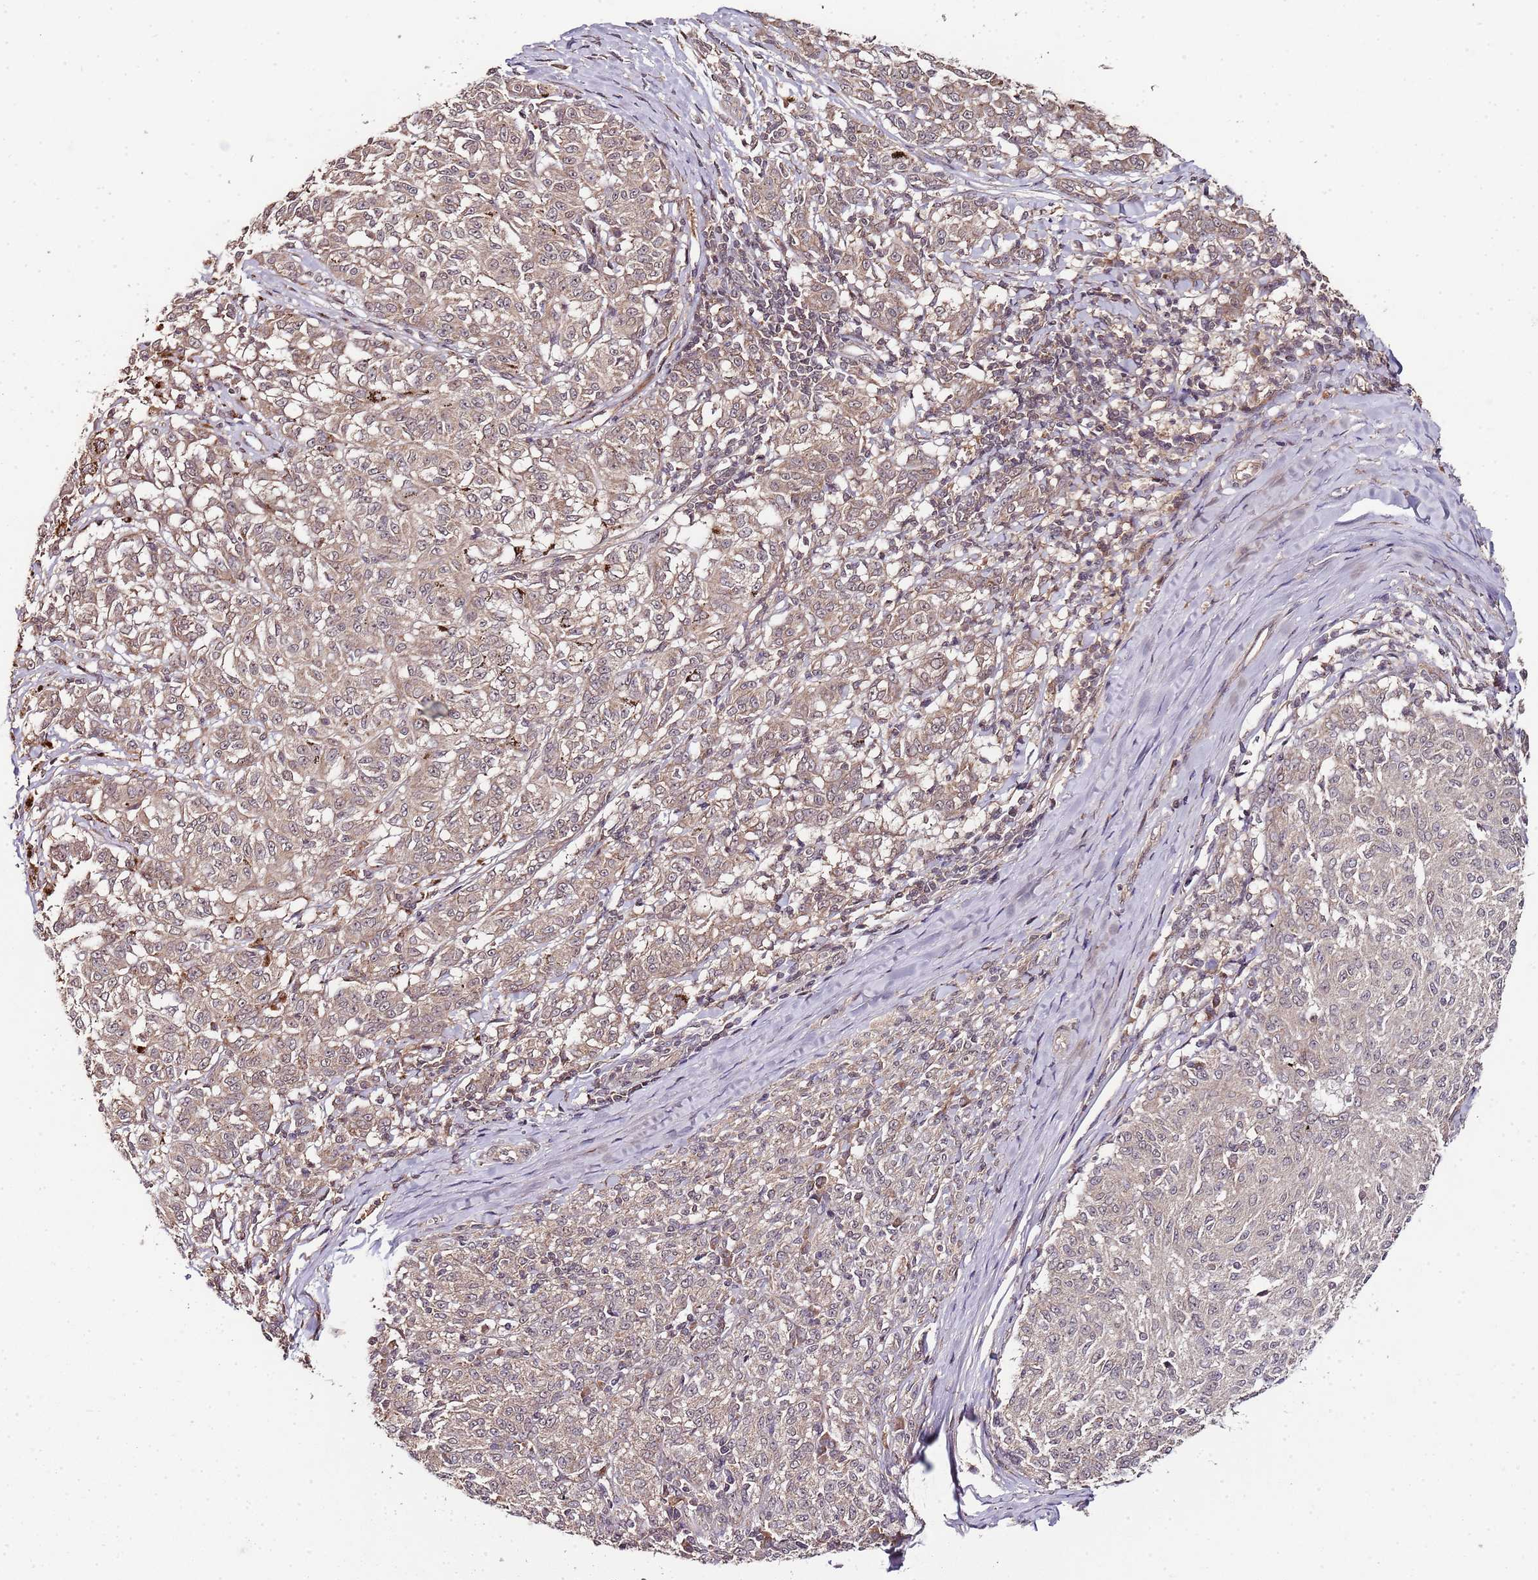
{"staining": {"intensity": "moderate", "quantity": "25%-75%", "location": "cytoplasmic/membranous,nuclear"}, "tissue": "melanoma", "cell_type": "Tumor cells", "image_type": "cancer", "snomed": [{"axis": "morphology", "description": "Malignant melanoma, NOS"}, {"axis": "topography", "description": "Skin"}], "caption": "Moderate cytoplasmic/membranous and nuclear positivity for a protein is present in approximately 25%-75% of tumor cells of malignant melanoma using immunohistochemistry (IHC).", "gene": "LIN37", "patient": {"sex": "female", "age": 72}}